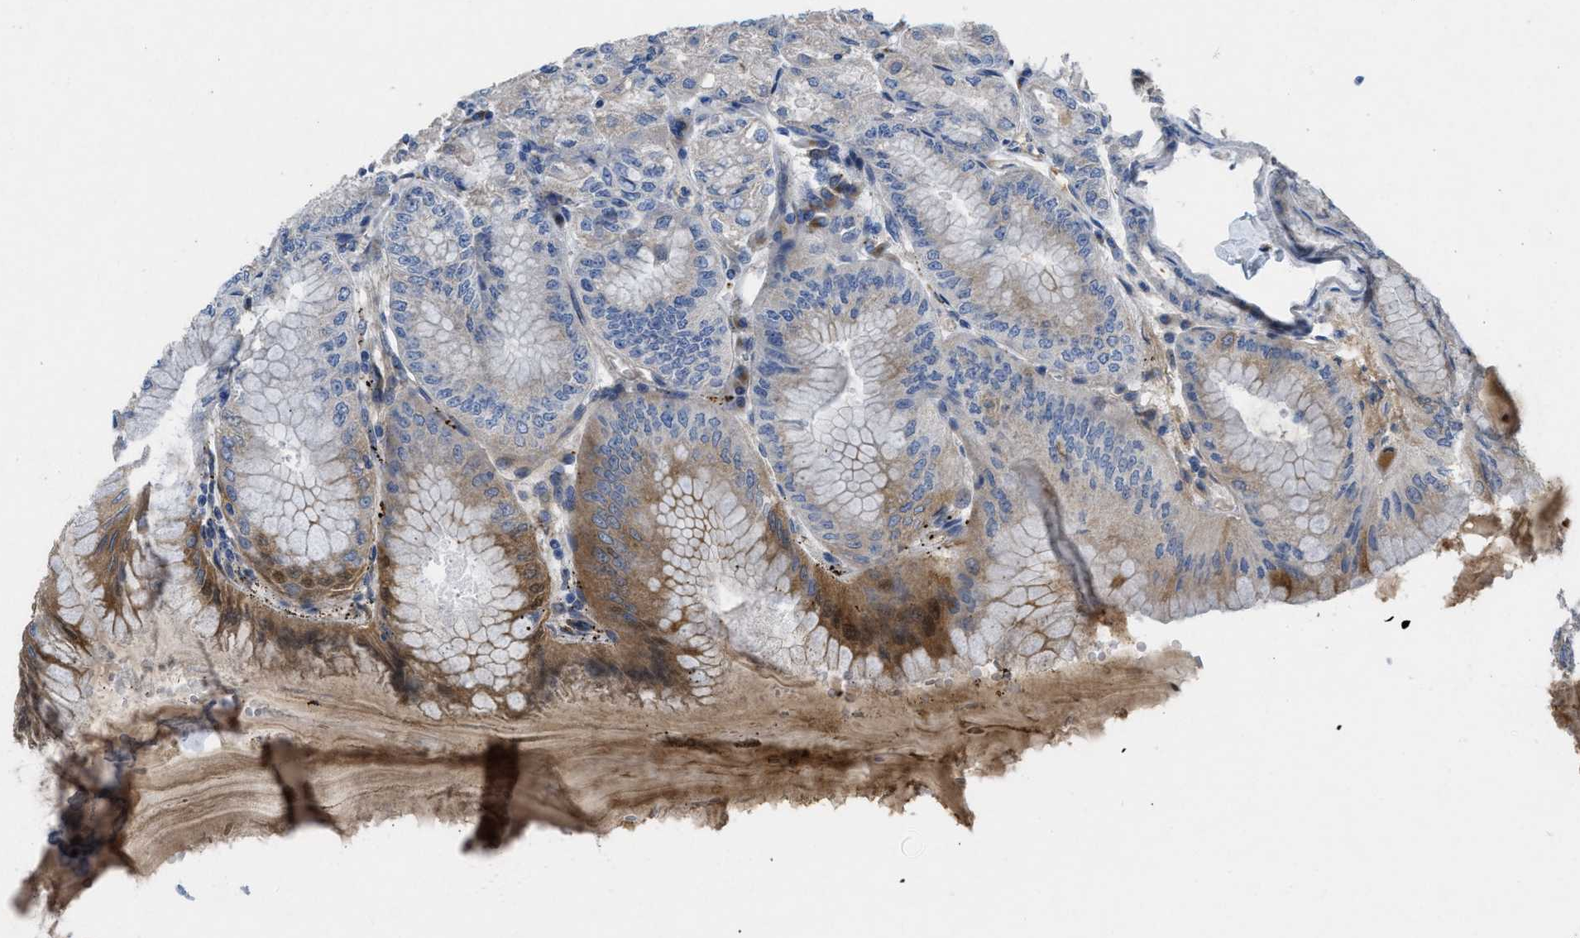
{"staining": {"intensity": "moderate", "quantity": "25%-75%", "location": "cytoplasmic/membranous"}, "tissue": "stomach", "cell_type": "Glandular cells", "image_type": "normal", "snomed": [{"axis": "morphology", "description": "Normal tissue, NOS"}, {"axis": "topography", "description": "Stomach, lower"}], "caption": "Immunohistochemistry (IHC) photomicrograph of benign stomach: stomach stained using immunohistochemistry reveals medium levels of moderate protein expression localized specifically in the cytoplasmic/membranous of glandular cells, appearing as a cytoplasmic/membranous brown color.", "gene": "GGCX", "patient": {"sex": "male", "age": 71}}